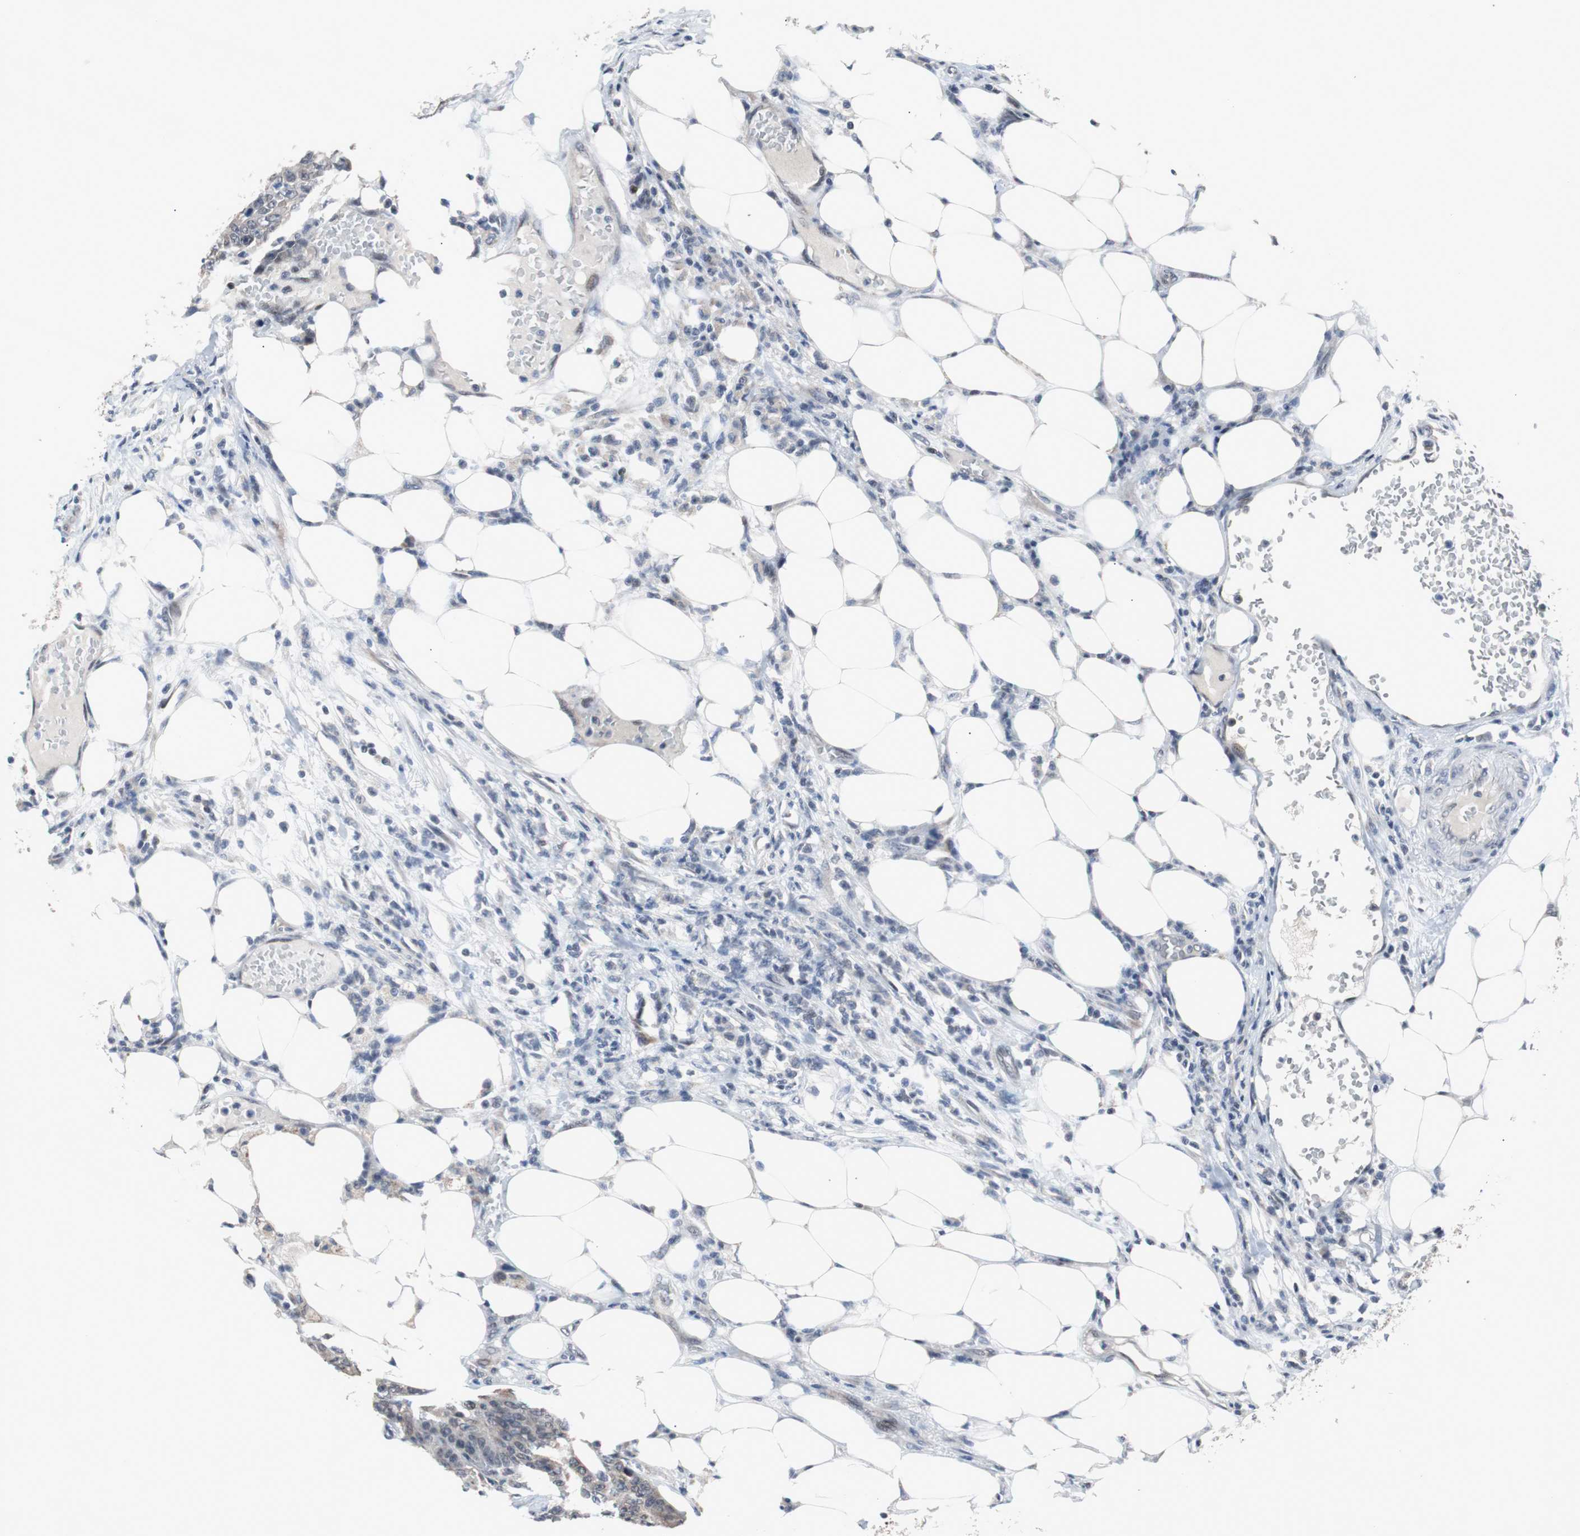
{"staining": {"intensity": "weak", "quantity": "<25%", "location": "nuclear"}, "tissue": "colorectal cancer", "cell_type": "Tumor cells", "image_type": "cancer", "snomed": [{"axis": "morphology", "description": "Adenocarcinoma, NOS"}, {"axis": "topography", "description": "Colon"}], "caption": "A micrograph of human colorectal cancer is negative for staining in tumor cells.", "gene": "TP63", "patient": {"sex": "female", "age": 86}}